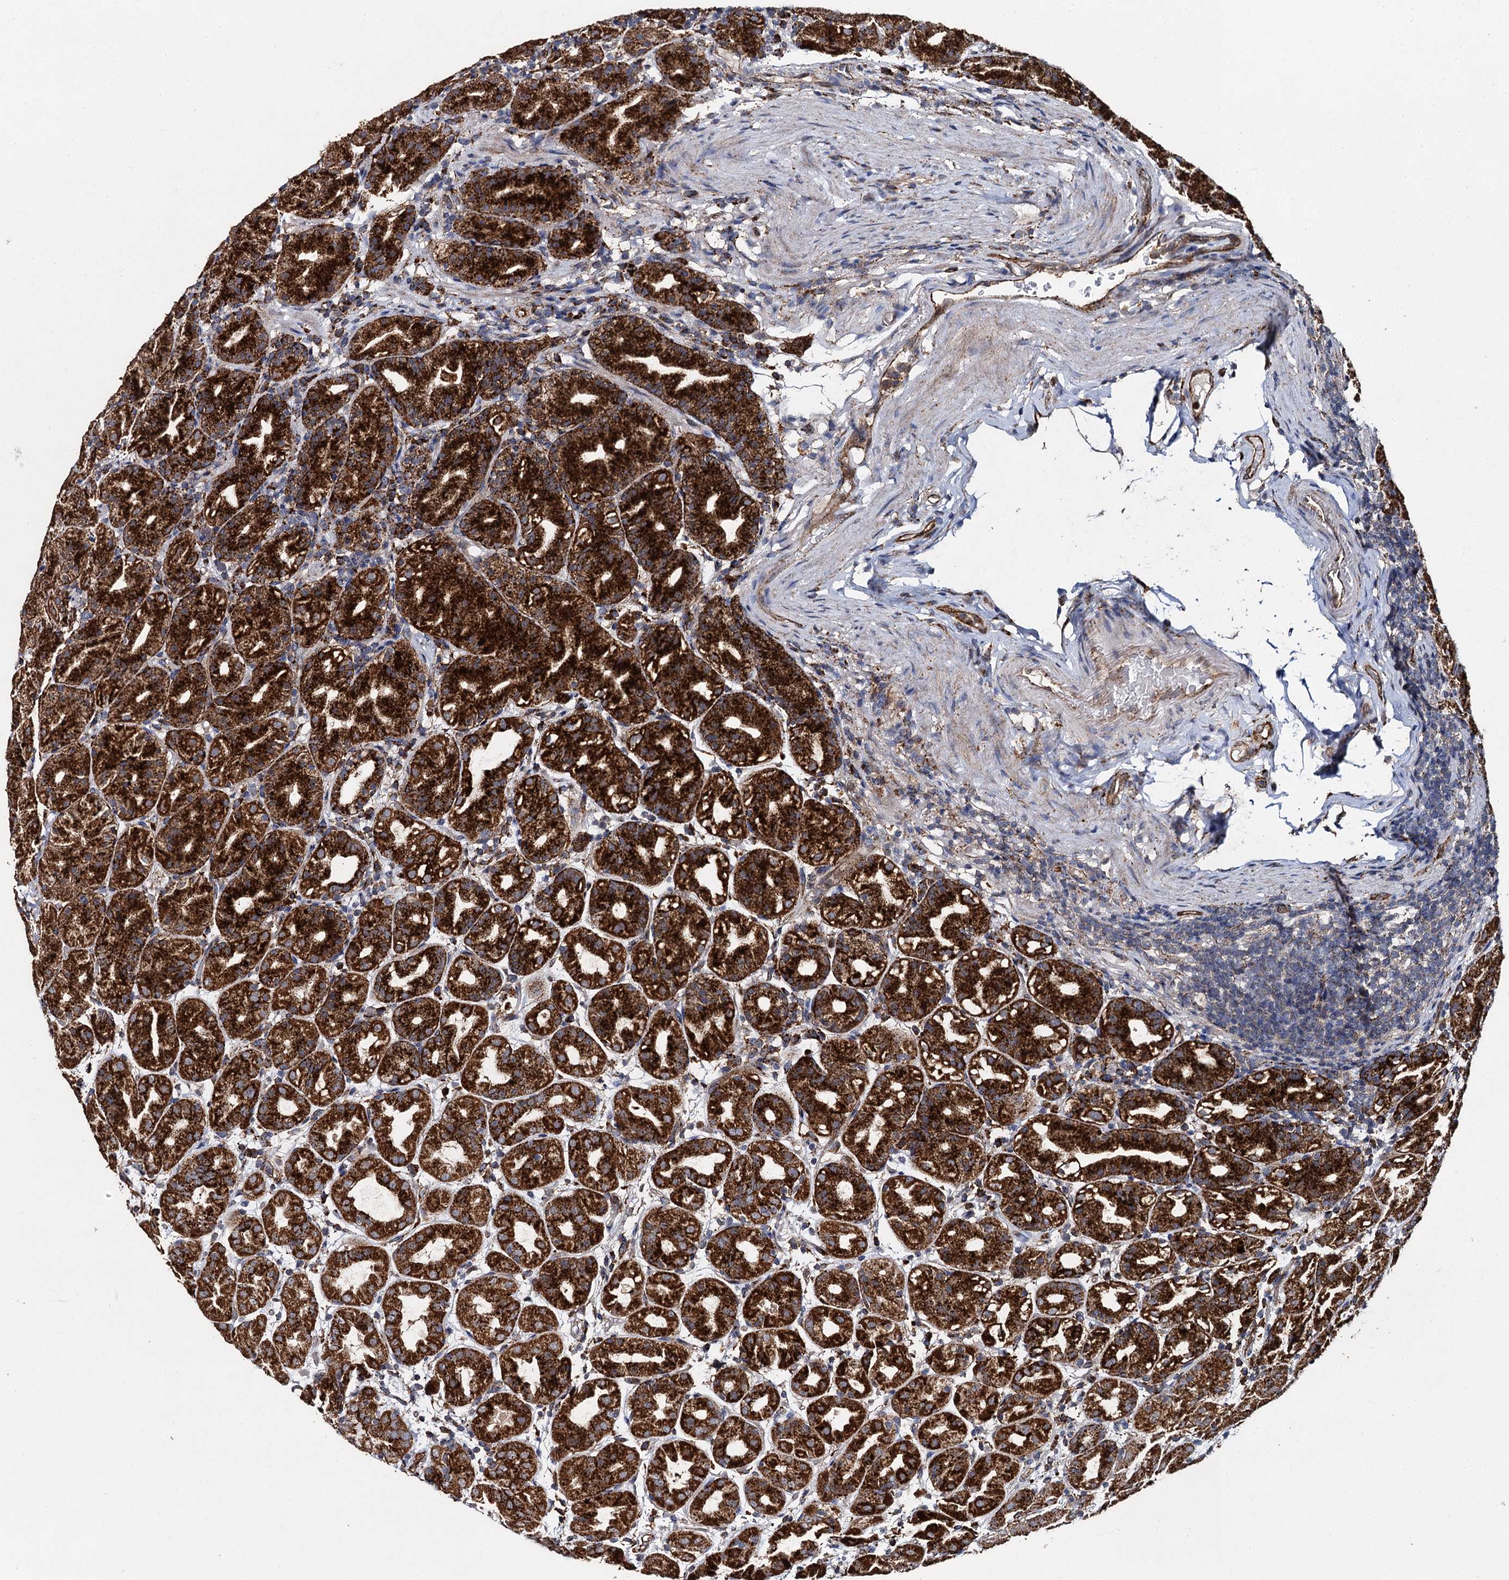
{"staining": {"intensity": "strong", "quantity": ">75%", "location": "cytoplasmic/membranous"}, "tissue": "stomach", "cell_type": "Glandular cells", "image_type": "normal", "snomed": [{"axis": "morphology", "description": "Normal tissue, NOS"}, {"axis": "topography", "description": "Stomach"}], "caption": "This histopathology image exhibits immunohistochemistry staining of normal stomach, with high strong cytoplasmic/membranous staining in about >75% of glandular cells.", "gene": "GBA1", "patient": {"sex": "female", "age": 79}}